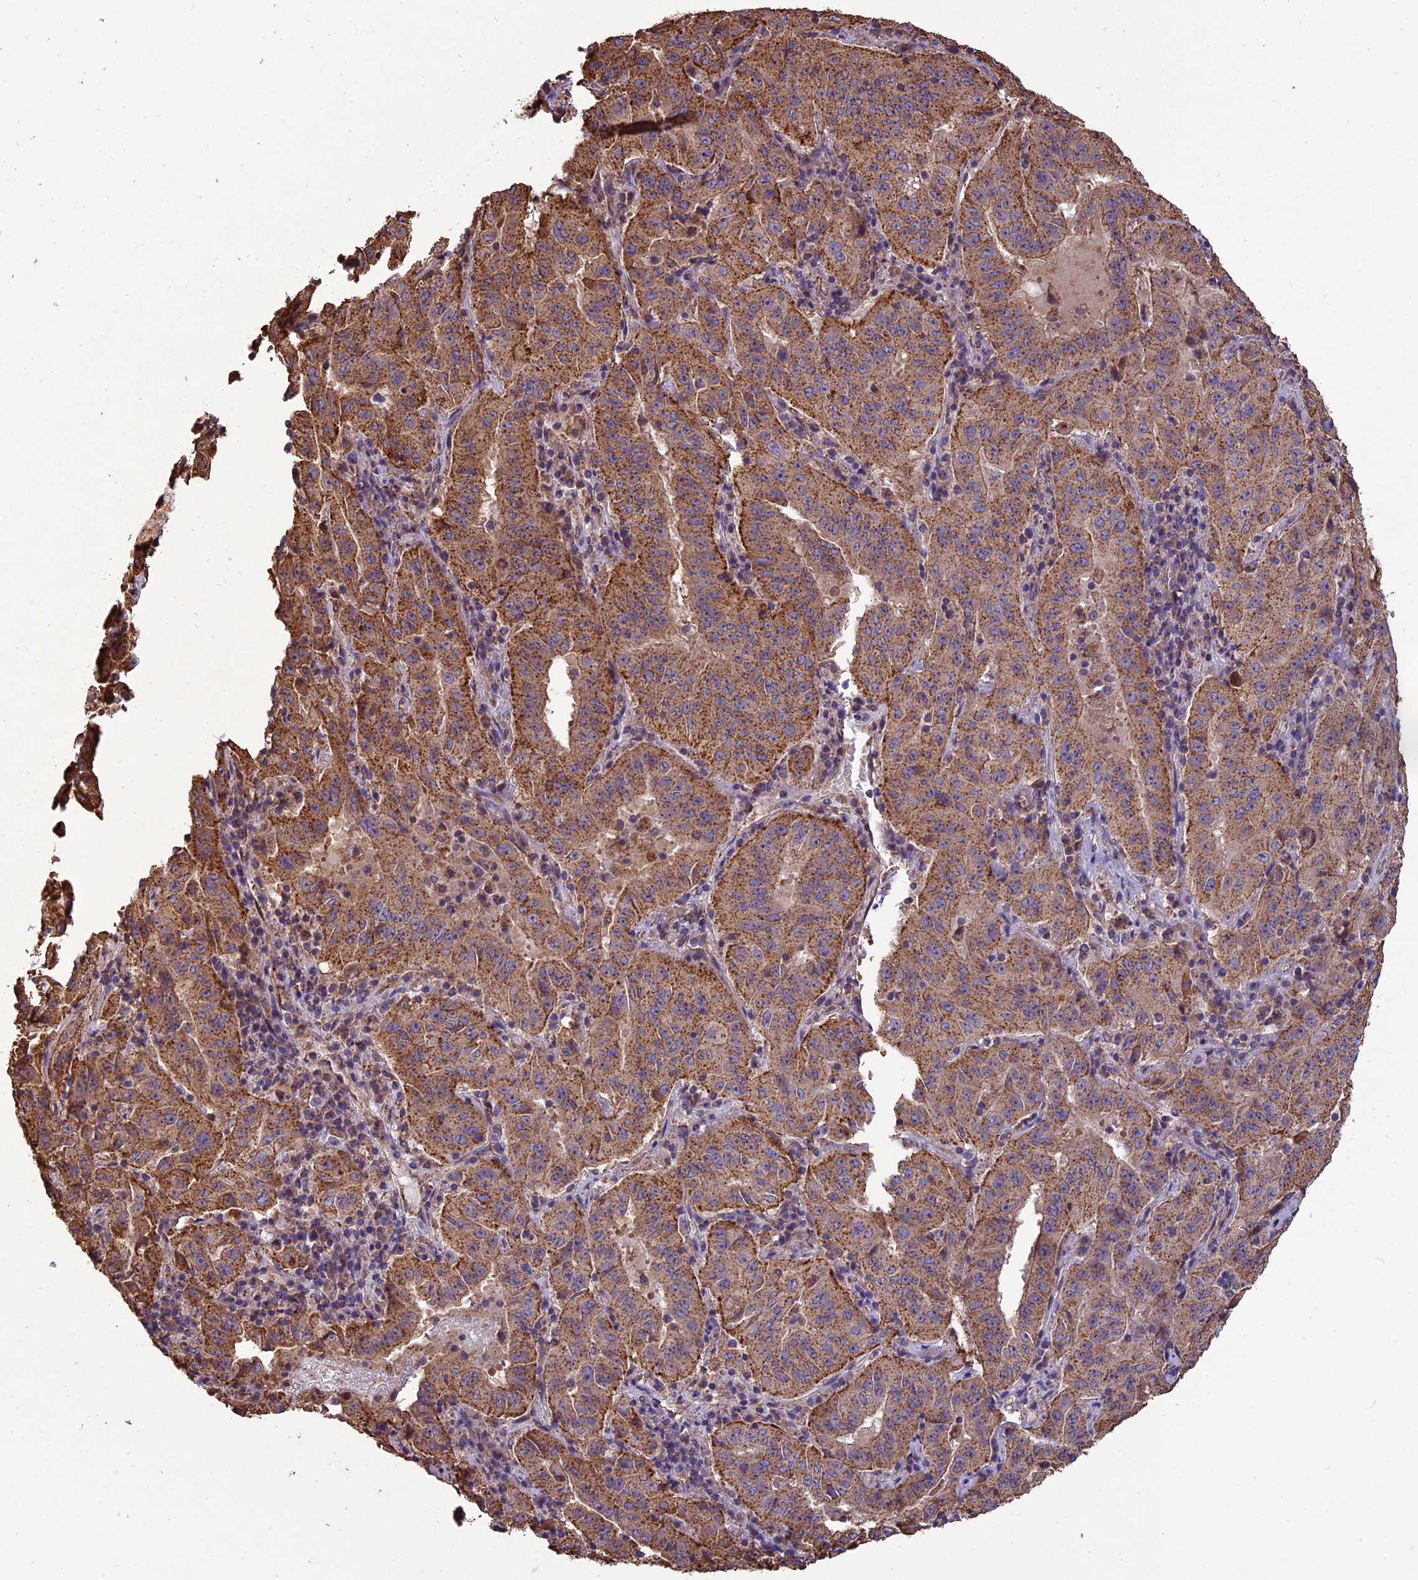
{"staining": {"intensity": "moderate", "quantity": ">75%", "location": "cytoplasmic/membranous"}, "tissue": "pancreatic cancer", "cell_type": "Tumor cells", "image_type": "cancer", "snomed": [{"axis": "morphology", "description": "Adenocarcinoma, NOS"}, {"axis": "topography", "description": "Pancreas"}], "caption": "A photomicrograph of pancreatic cancer stained for a protein displays moderate cytoplasmic/membranous brown staining in tumor cells.", "gene": "CHMP2A", "patient": {"sex": "male", "age": 63}}